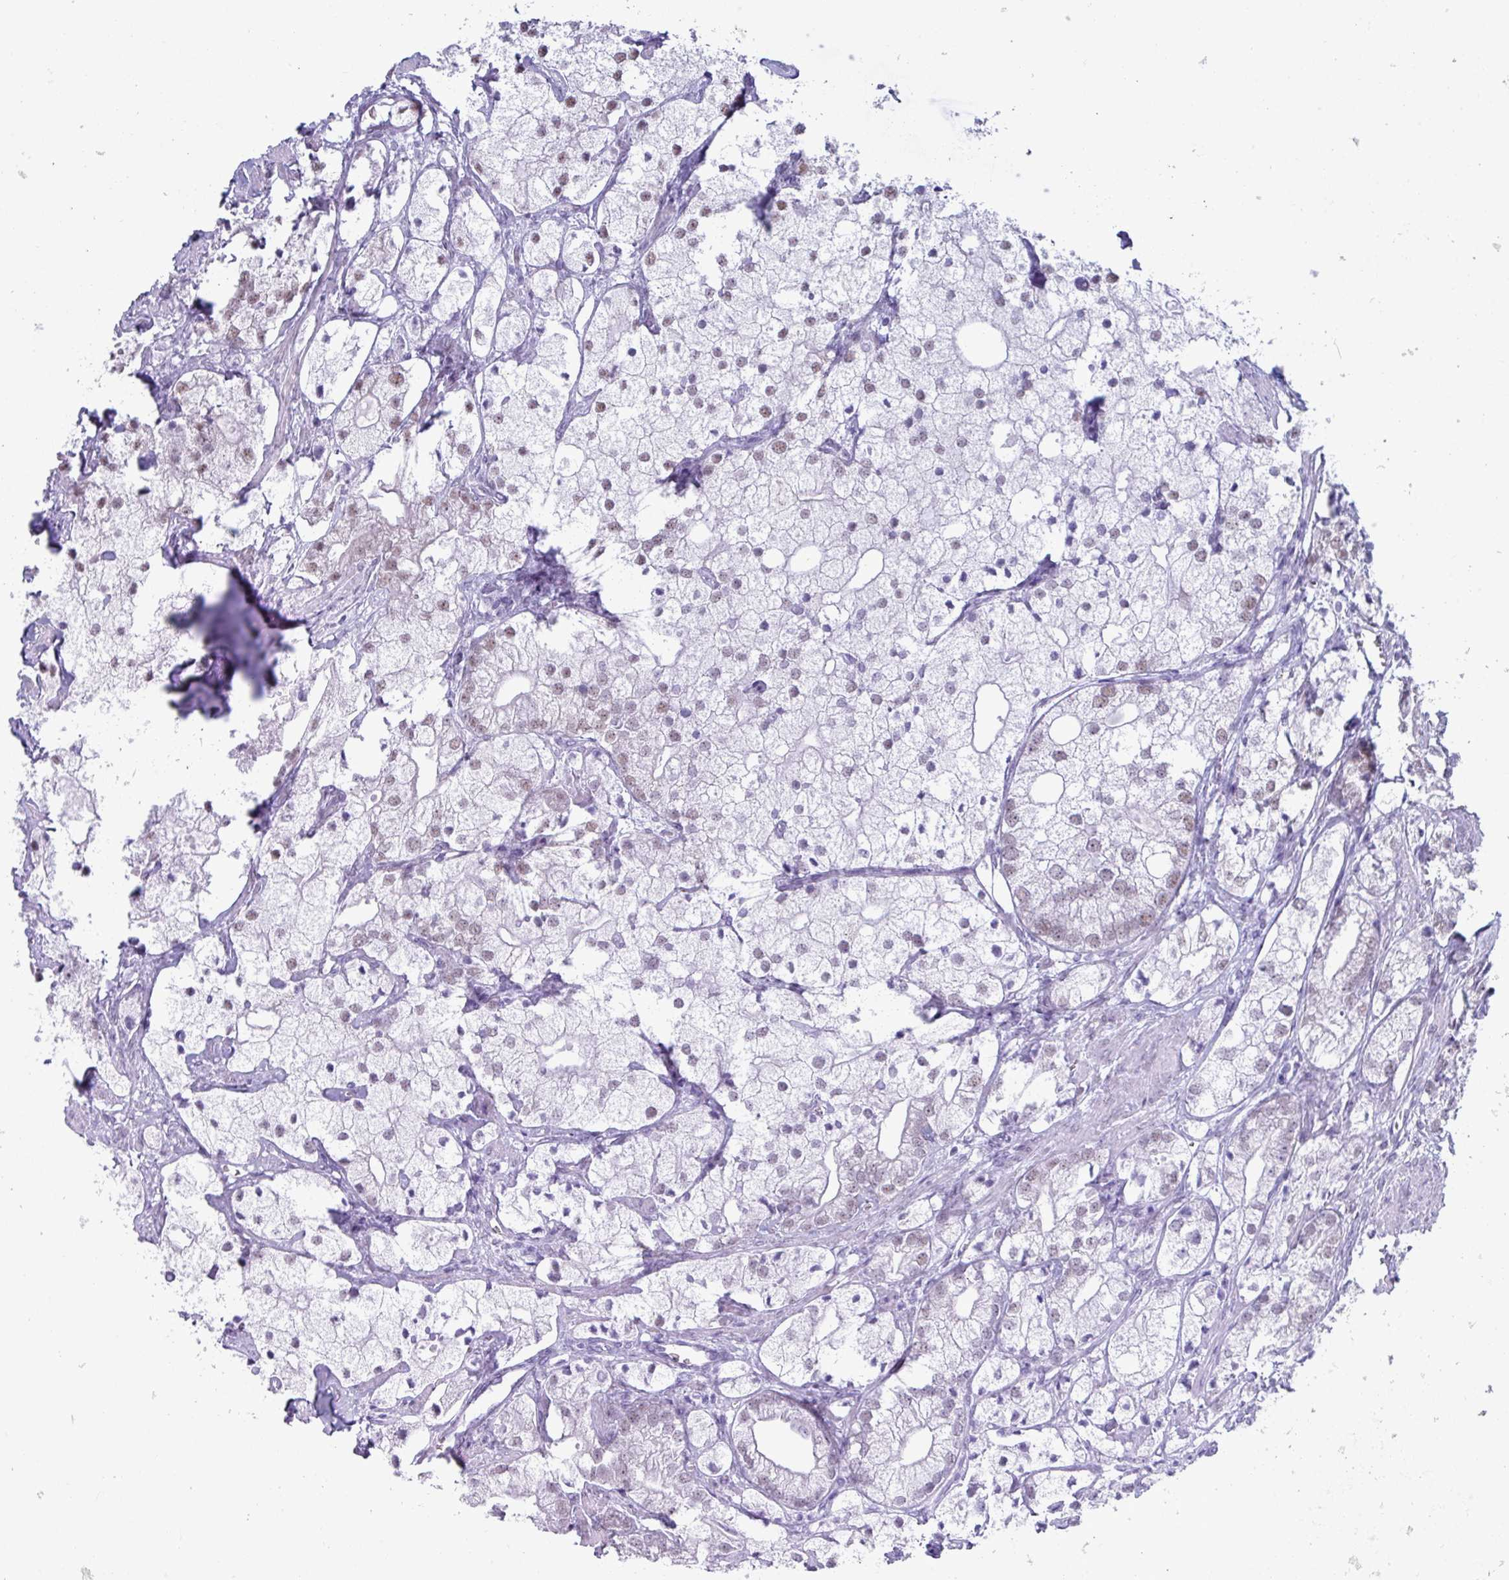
{"staining": {"intensity": "weak", "quantity": "<25%", "location": "nuclear"}, "tissue": "prostate cancer", "cell_type": "Tumor cells", "image_type": "cancer", "snomed": [{"axis": "morphology", "description": "Adenocarcinoma, Low grade"}, {"axis": "topography", "description": "Prostate"}], "caption": "Histopathology image shows no significant protein expression in tumor cells of prostate low-grade adenocarcinoma. (DAB (3,3'-diaminobenzidine) immunohistochemistry visualized using brightfield microscopy, high magnification).", "gene": "PUF60", "patient": {"sex": "male", "age": 69}}